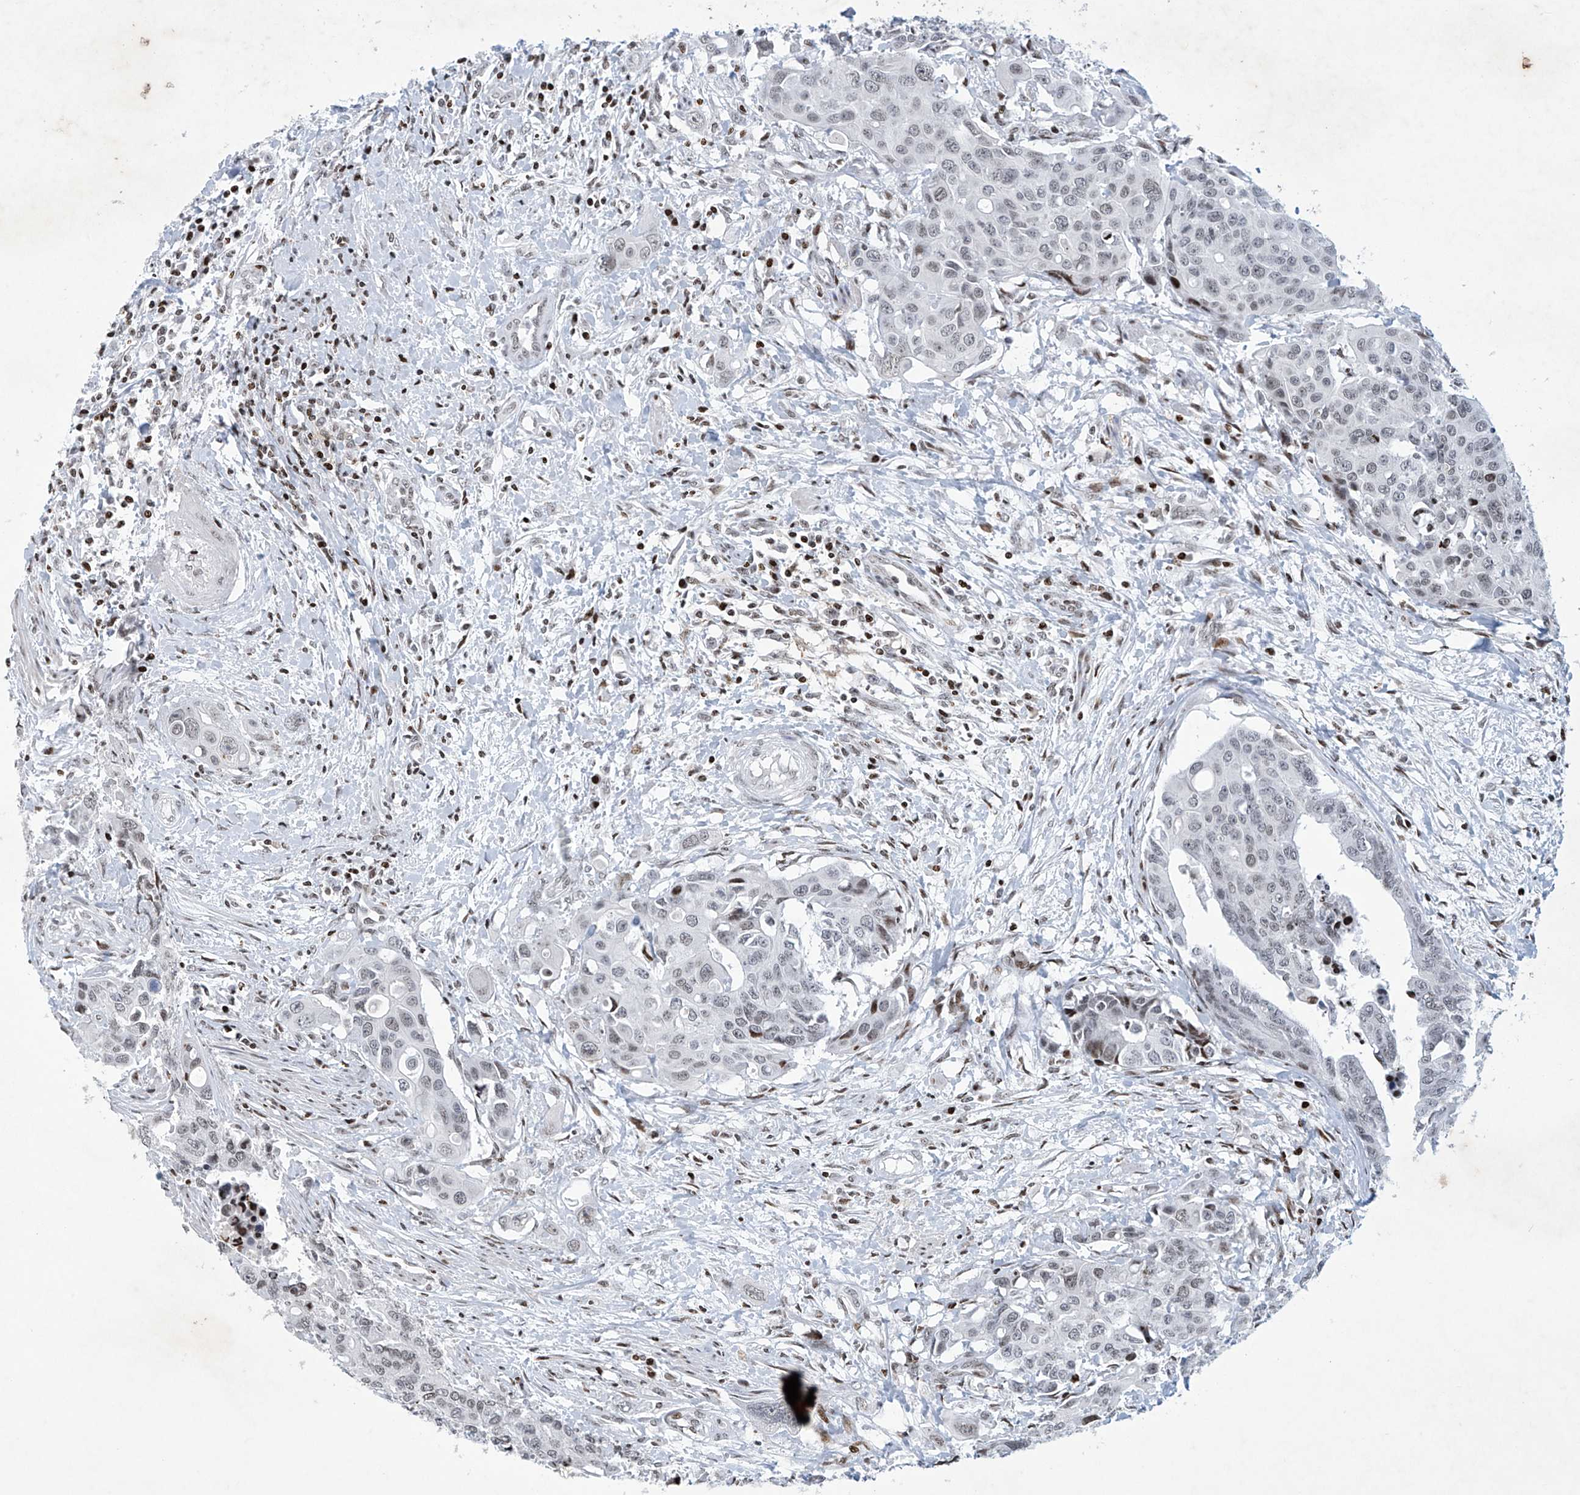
{"staining": {"intensity": "weak", "quantity": ">75%", "location": "nuclear"}, "tissue": "colorectal cancer", "cell_type": "Tumor cells", "image_type": "cancer", "snomed": [{"axis": "morphology", "description": "Adenocarcinoma, NOS"}, {"axis": "topography", "description": "Colon"}], "caption": "Immunohistochemistry of colorectal cancer (adenocarcinoma) shows low levels of weak nuclear positivity in about >75% of tumor cells.", "gene": "RFX7", "patient": {"sex": "male", "age": 77}}